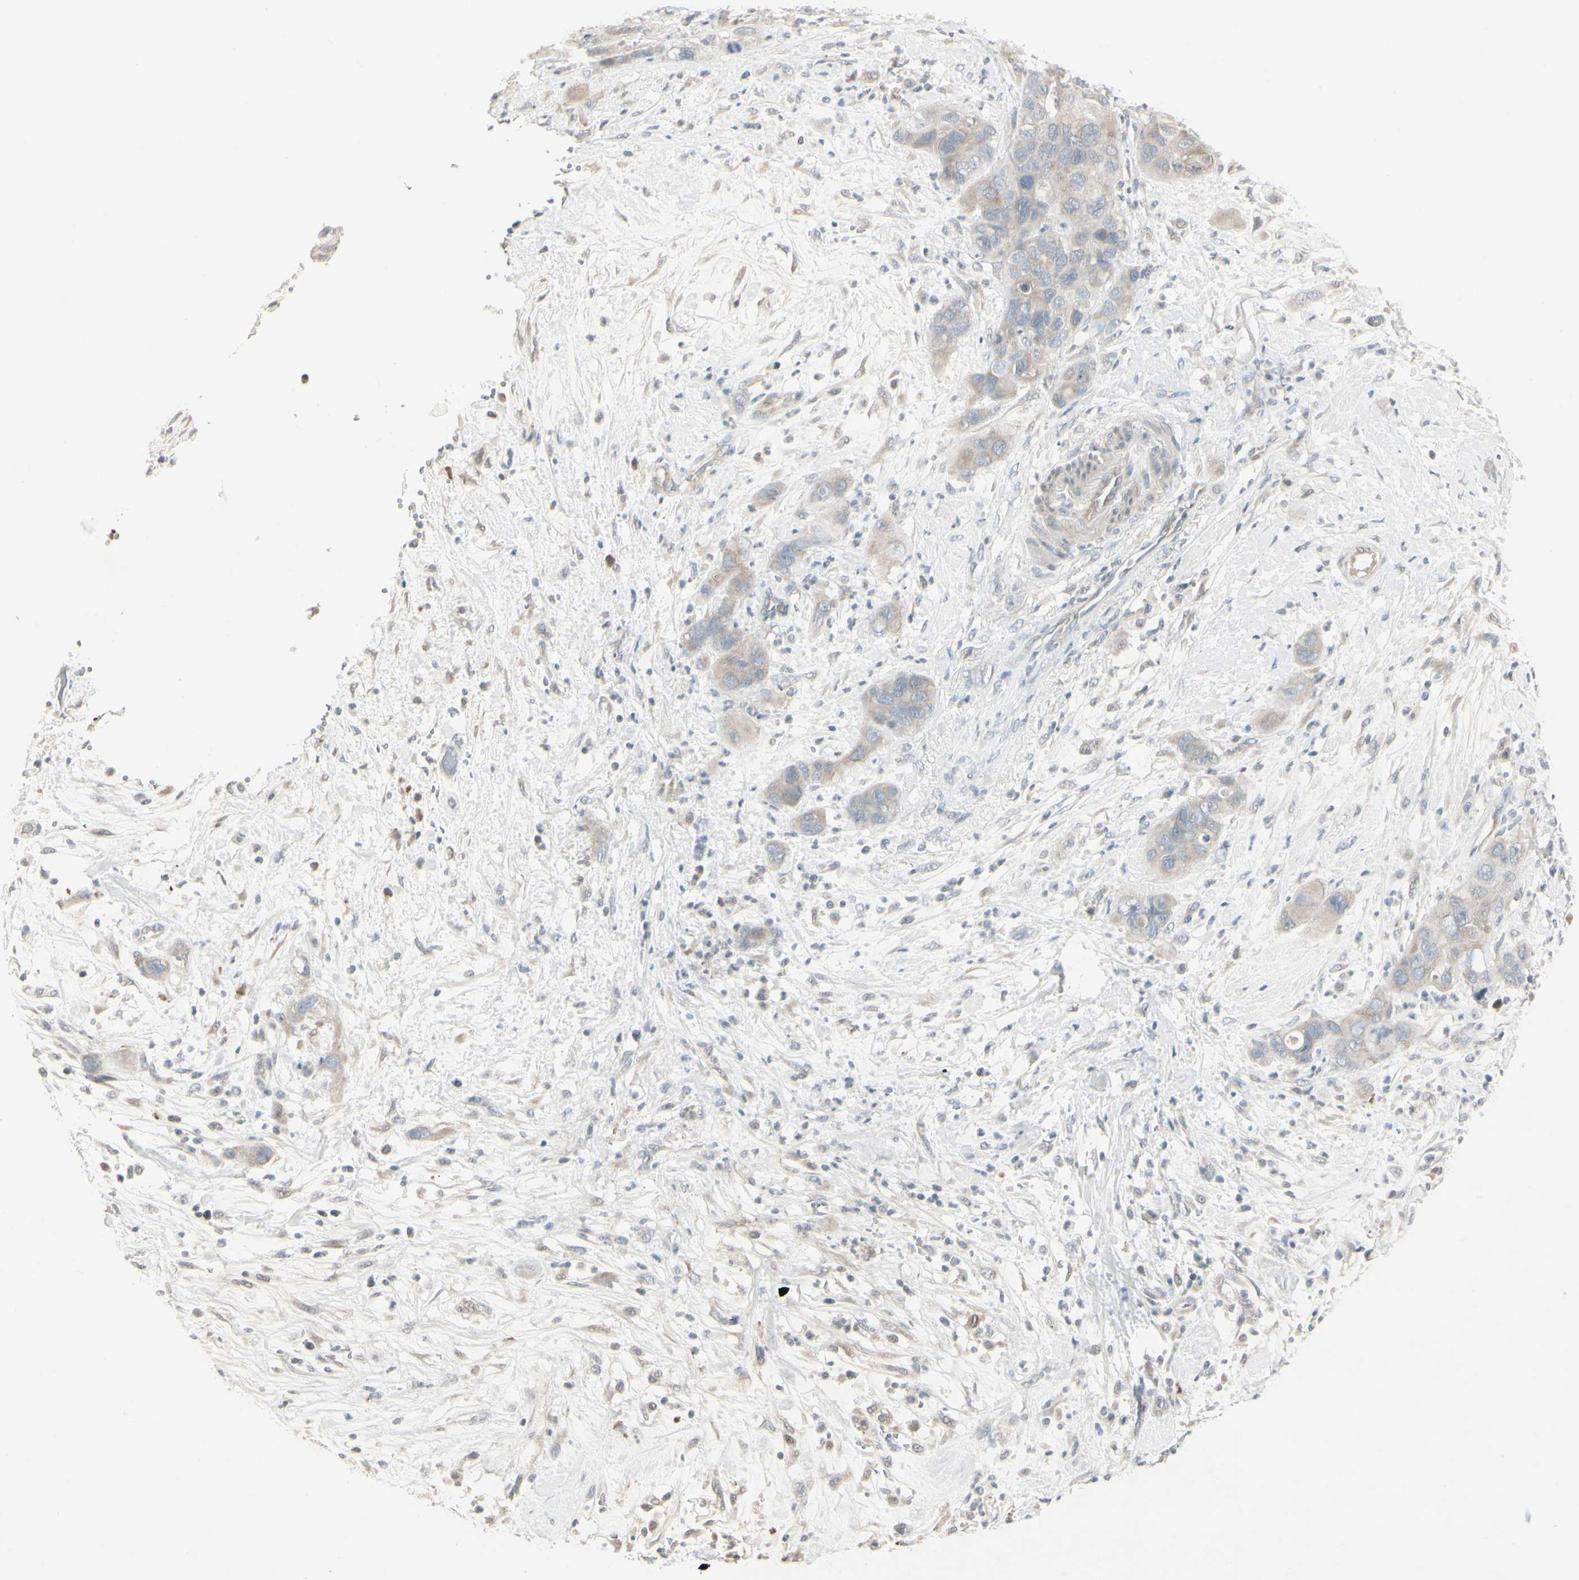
{"staining": {"intensity": "weak", "quantity": ">75%", "location": "cytoplasmic/membranous"}, "tissue": "pancreatic cancer", "cell_type": "Tumor cells", "image_type": "cancer", "snomed": [{"axis": "morphology", "description": "Adenocarcinoma, NOS"}, {"axis": "topography", "description": "Pancreas"}], "caption": "Protein analysis of pancreatic cancer (adenocarcinoma) tissue displays weak cytoplasmic/membranous positivity in approximately >75% of tumor cells. (IHC, brightfield microscopy, high magnification).", "gene": "DMPK", "patient": {"sex": "female", "age": 71}}